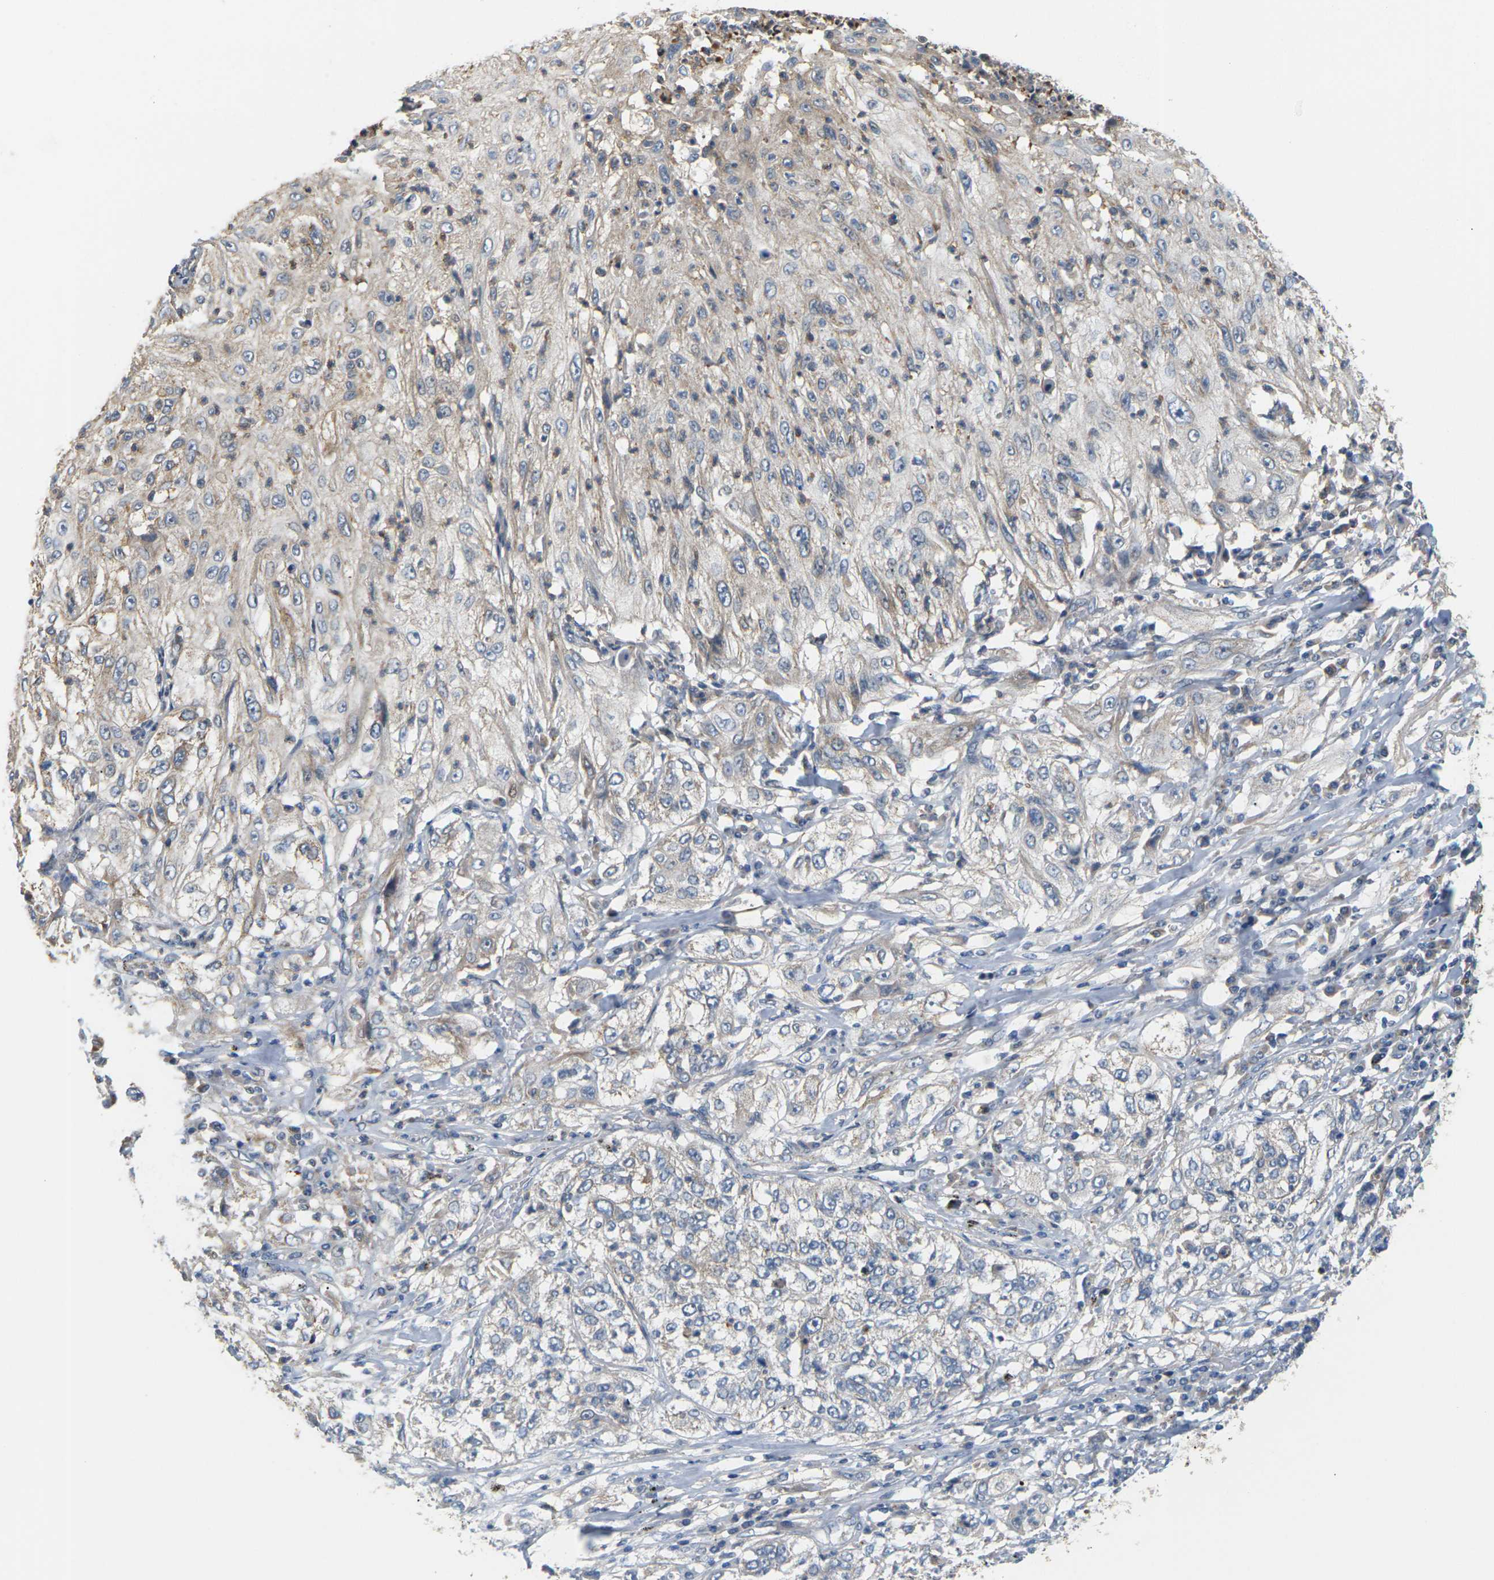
{"staining": {"intensity": "weak", "quantity": "25%-75%", "location": "cytoplasmic/membranous"}, "tissue": "lung cancer", "cell_type": "Tumor cells", "image_type": "cancer", "snomed": [{"axis": "morphology", "description": "Inflammation, NOS"}, {"axis": "morphology", "description": "Squamous cell carcinoma, NOS"}, {"axis": "topography", "description": "Lymph node"}, {"axis": "topography", "description": "Soft tissue"}, {"axis": "topography", "description": "Lung"}], "caption": "Human squamous cell carcinoma (lung) stained with a protein marker demonstrates weak staining in tumor cells.", "gene": "PCDHB4", "patient": {"sex": "male", "age": 66}}